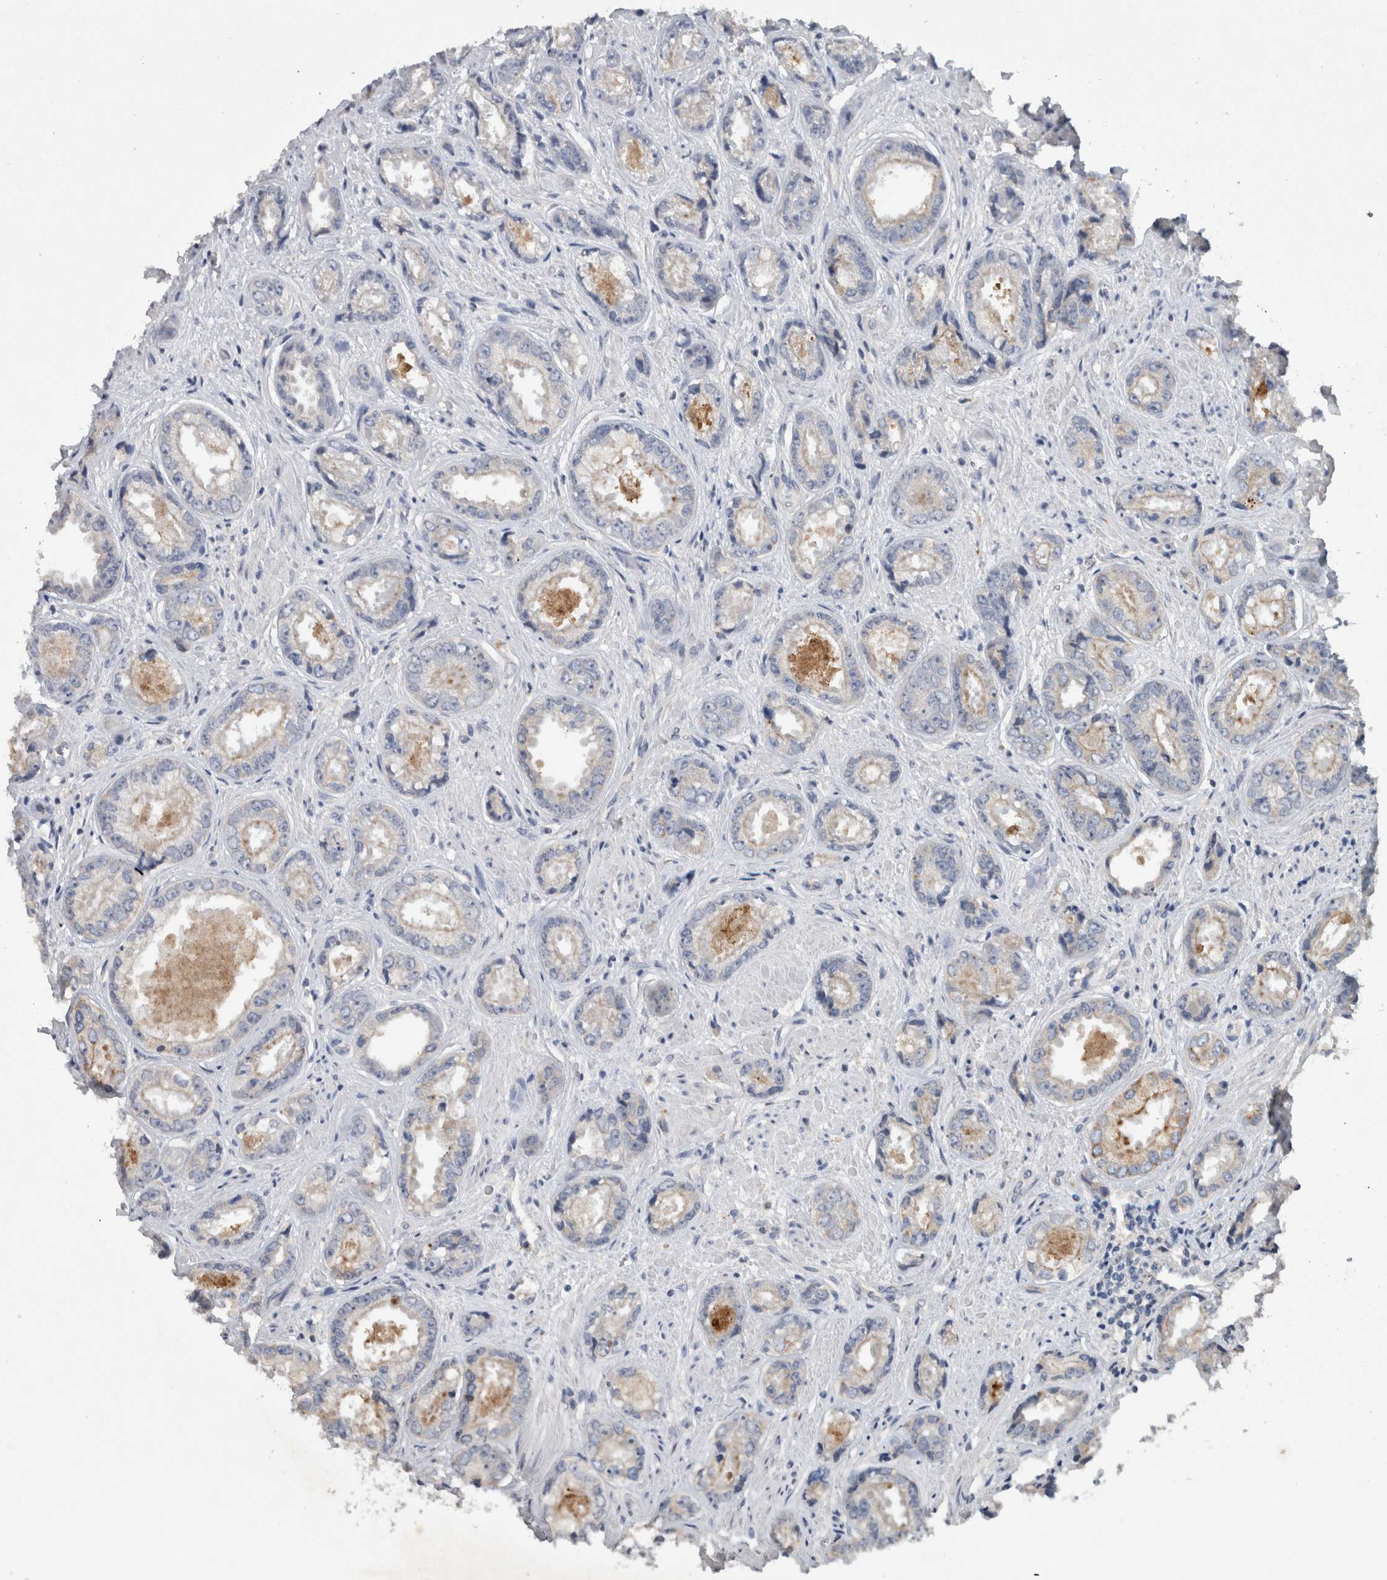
{"staining": {"intensity": "weak", "quantity": "<25%", "location": "cytoplasmic/membranous"}, "tissue": "prostate cancer", "cell_type": "Tumor cells", "image_type": "cancer", "snomed": [{"axis": "morphology", "description": "Adenocarcinoma, High grade"}, {"axis": "topography", "description": "Prostate"}], "caption": "The photomicrograph displays no staining of tumor cells in prostate cancer.", "gene": "HEXD", "patient": {"sex": "male", "age": 61}}